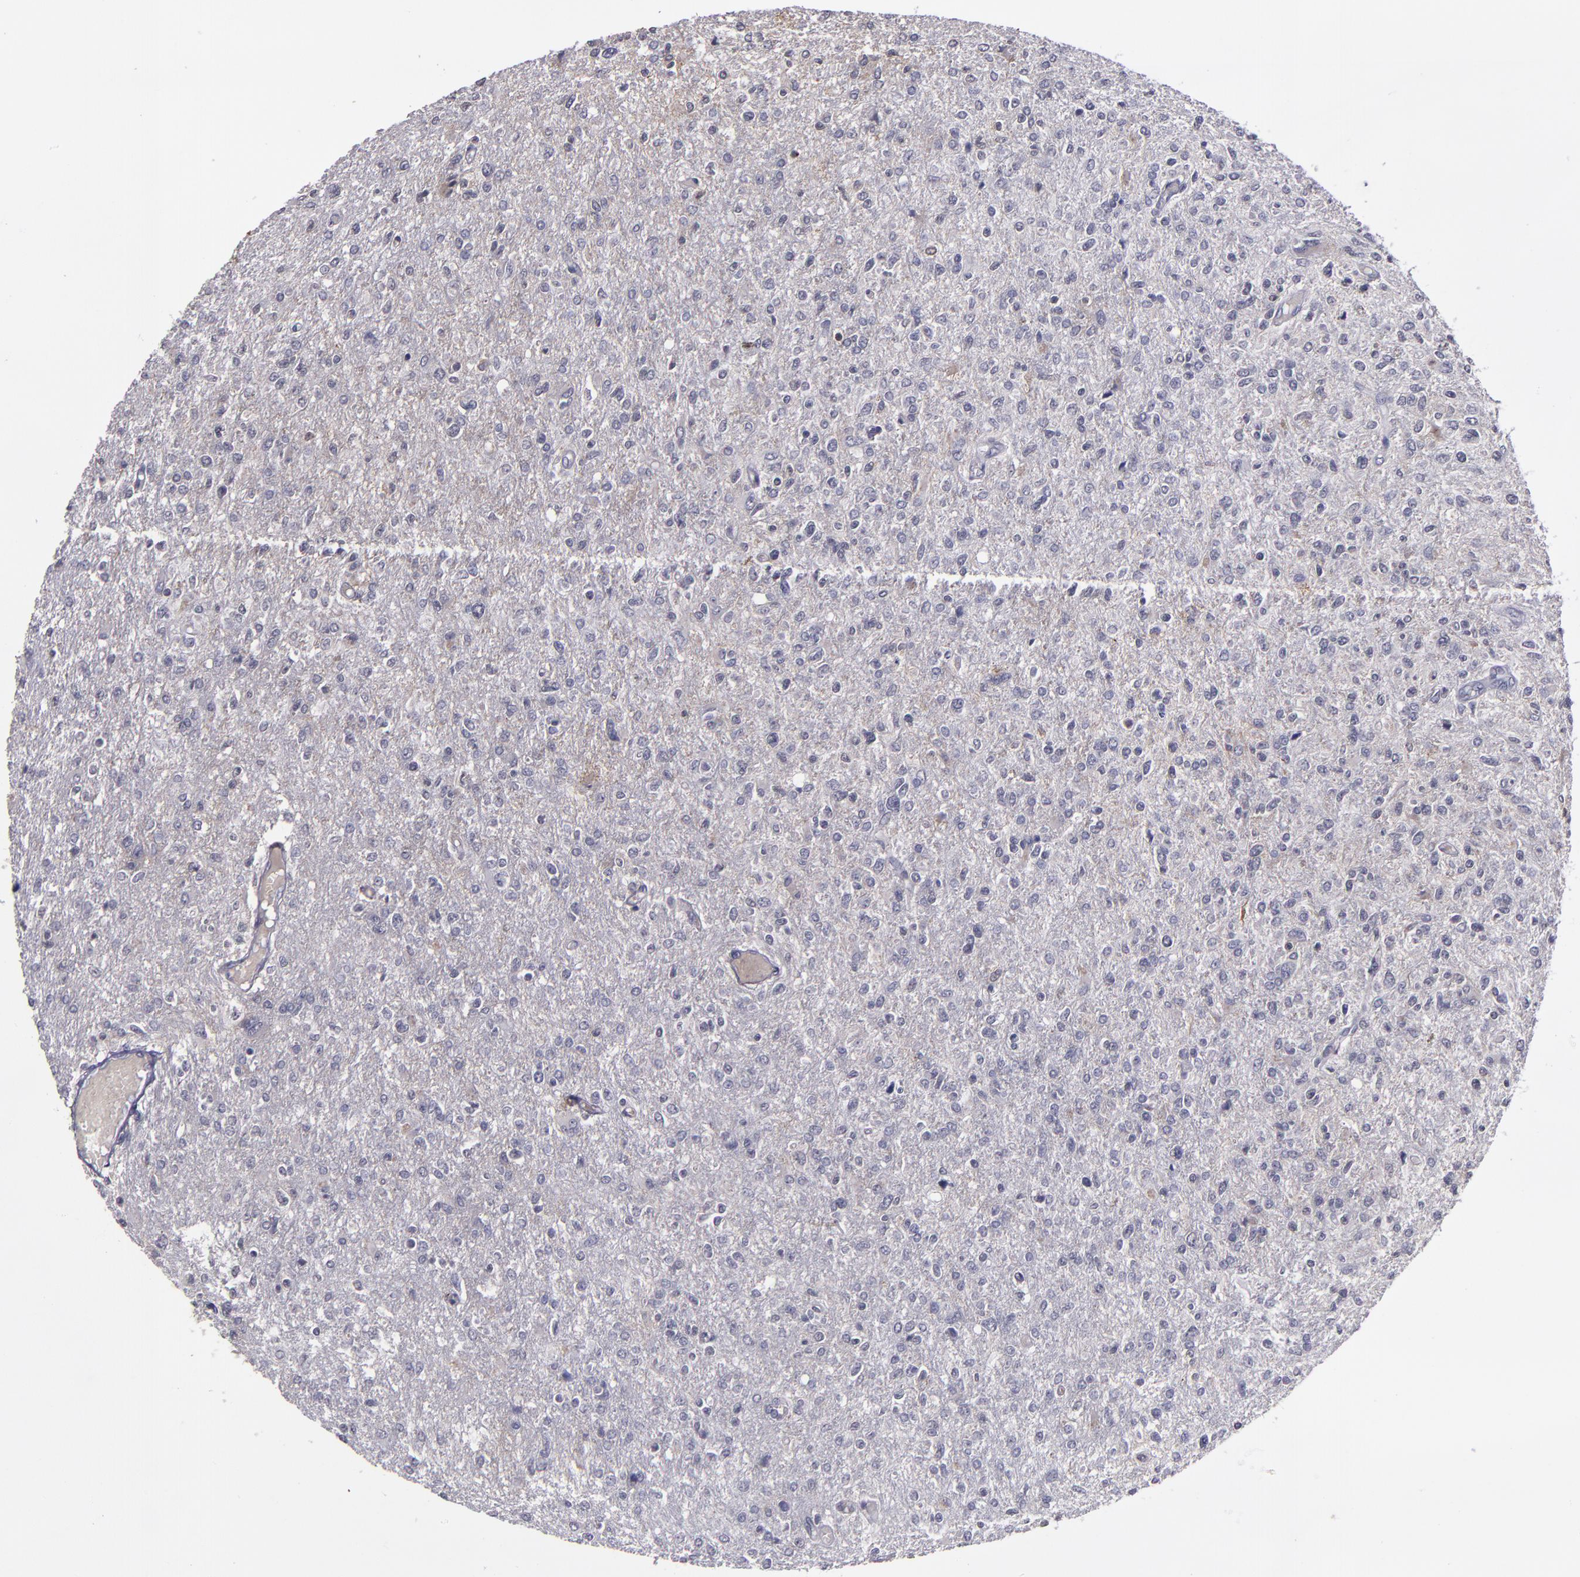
{"staining": {"intensity": "negative", "quantity": "none", "location": "none"}, "tissue": "glioma", "cell_type": "Tumor cells", "image_type": "cancer", "snomed": [{"axis": "morphology", "description": "Glioma, malignant, High grade"}, {"axis": "topography", "description": "Cerebral cortex"}], "caption": "High power microscopy image of an immunohistochemistry photomicrograph of high-grade glioma (malignant), revealing no significant staining in tumor cells. (DAB immunohistochemistry visualized using brightfield microscopy, high magnification).", "gene": "MFGE8", "patient": {"sex": "male", "age": 76}}